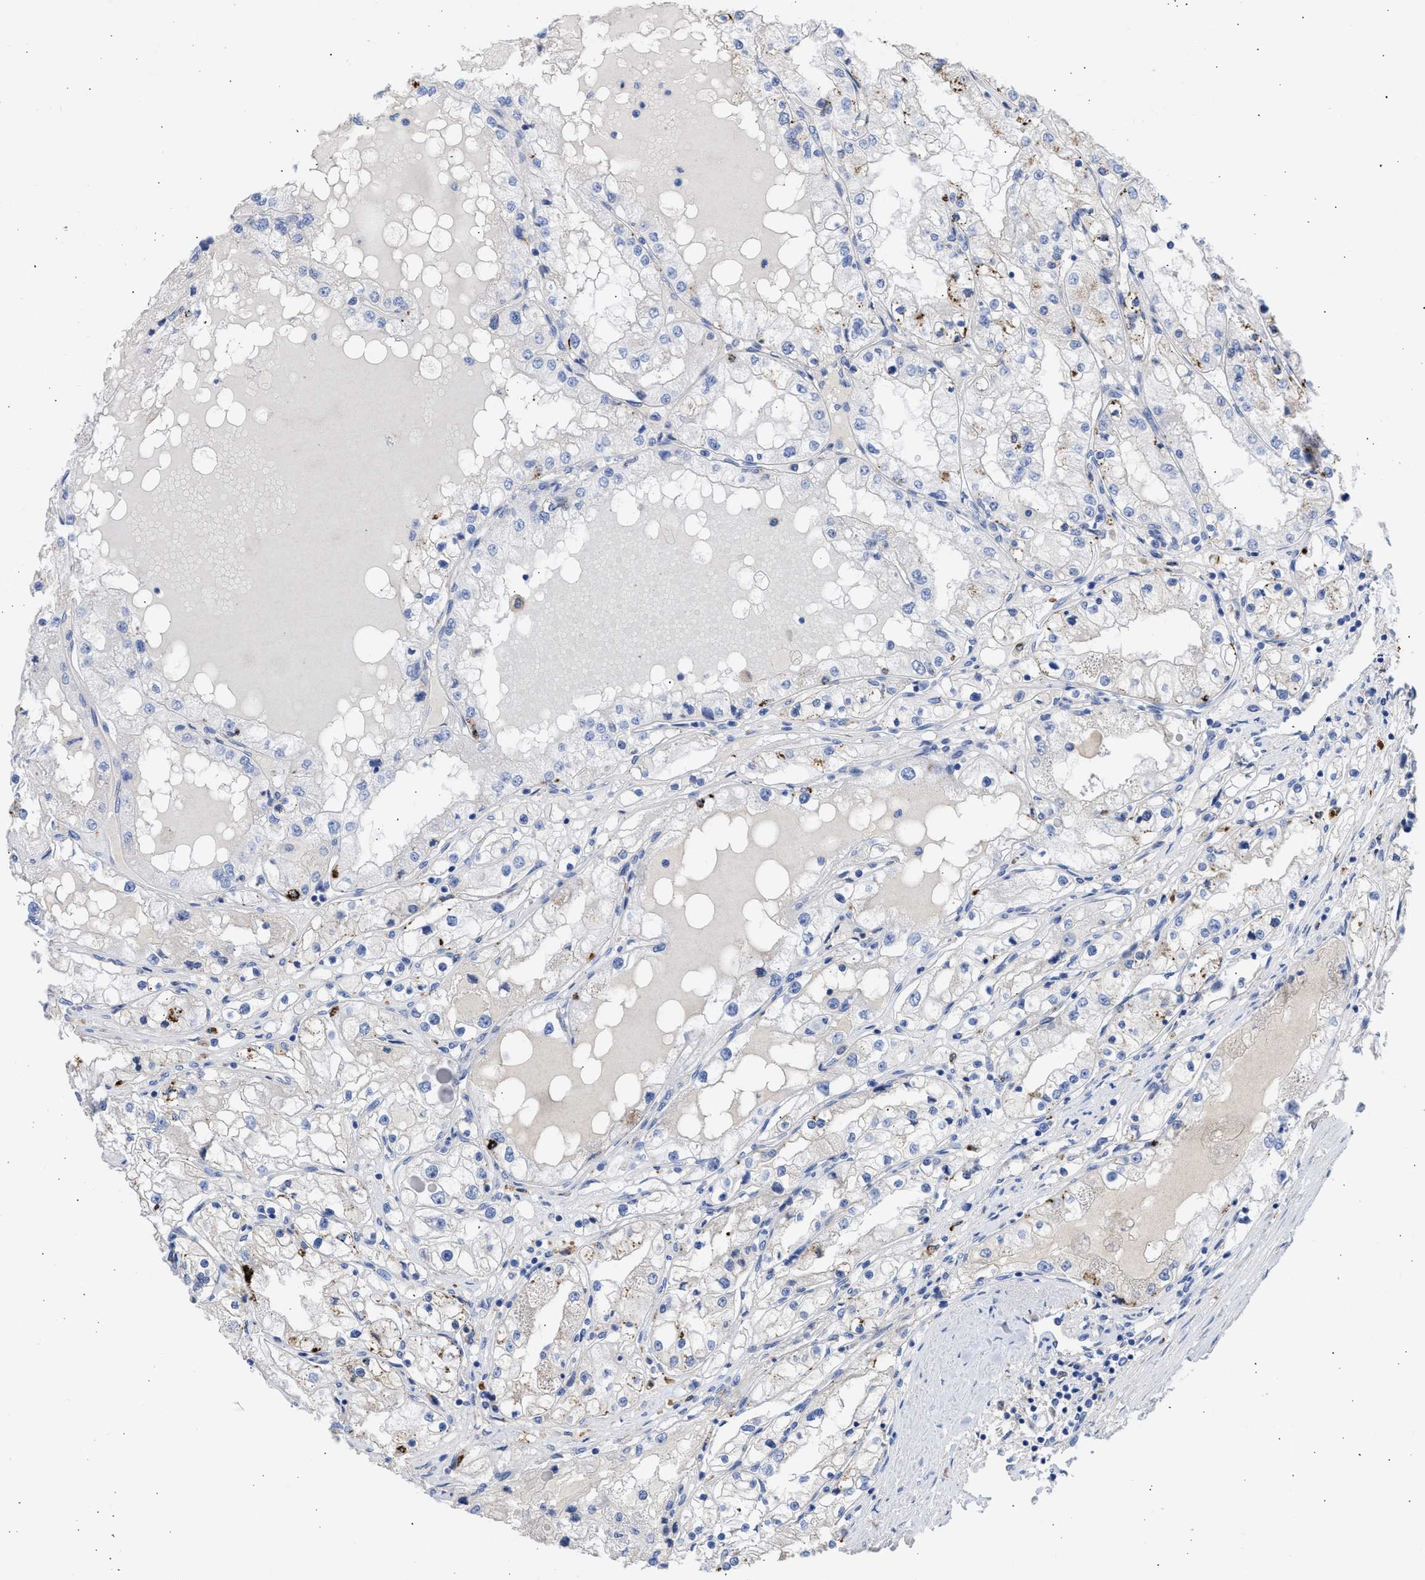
{"staining": {"intensity": "negative", "quantity": "none", "location": "none"}, "tissue": "renal cancer", "cell_type": "Tumor cells", "image_type": "cancer", "snomed": [{"axis": "morphology", "description": "Adenocarcinoma, NOS"}, {"axis": "topography", "description": "Kidney"}], "caption": "High magnification brightfield microscopy of renal cancer (adenocarcinoma) stained with DAB (3,3'-diaminobenzidine) (brown) and counterstained with hematoxylin (blue): tumor cells show no significant staining.", "gene": "RSPH1", "patient": {"sex": "male", "age": 68}}